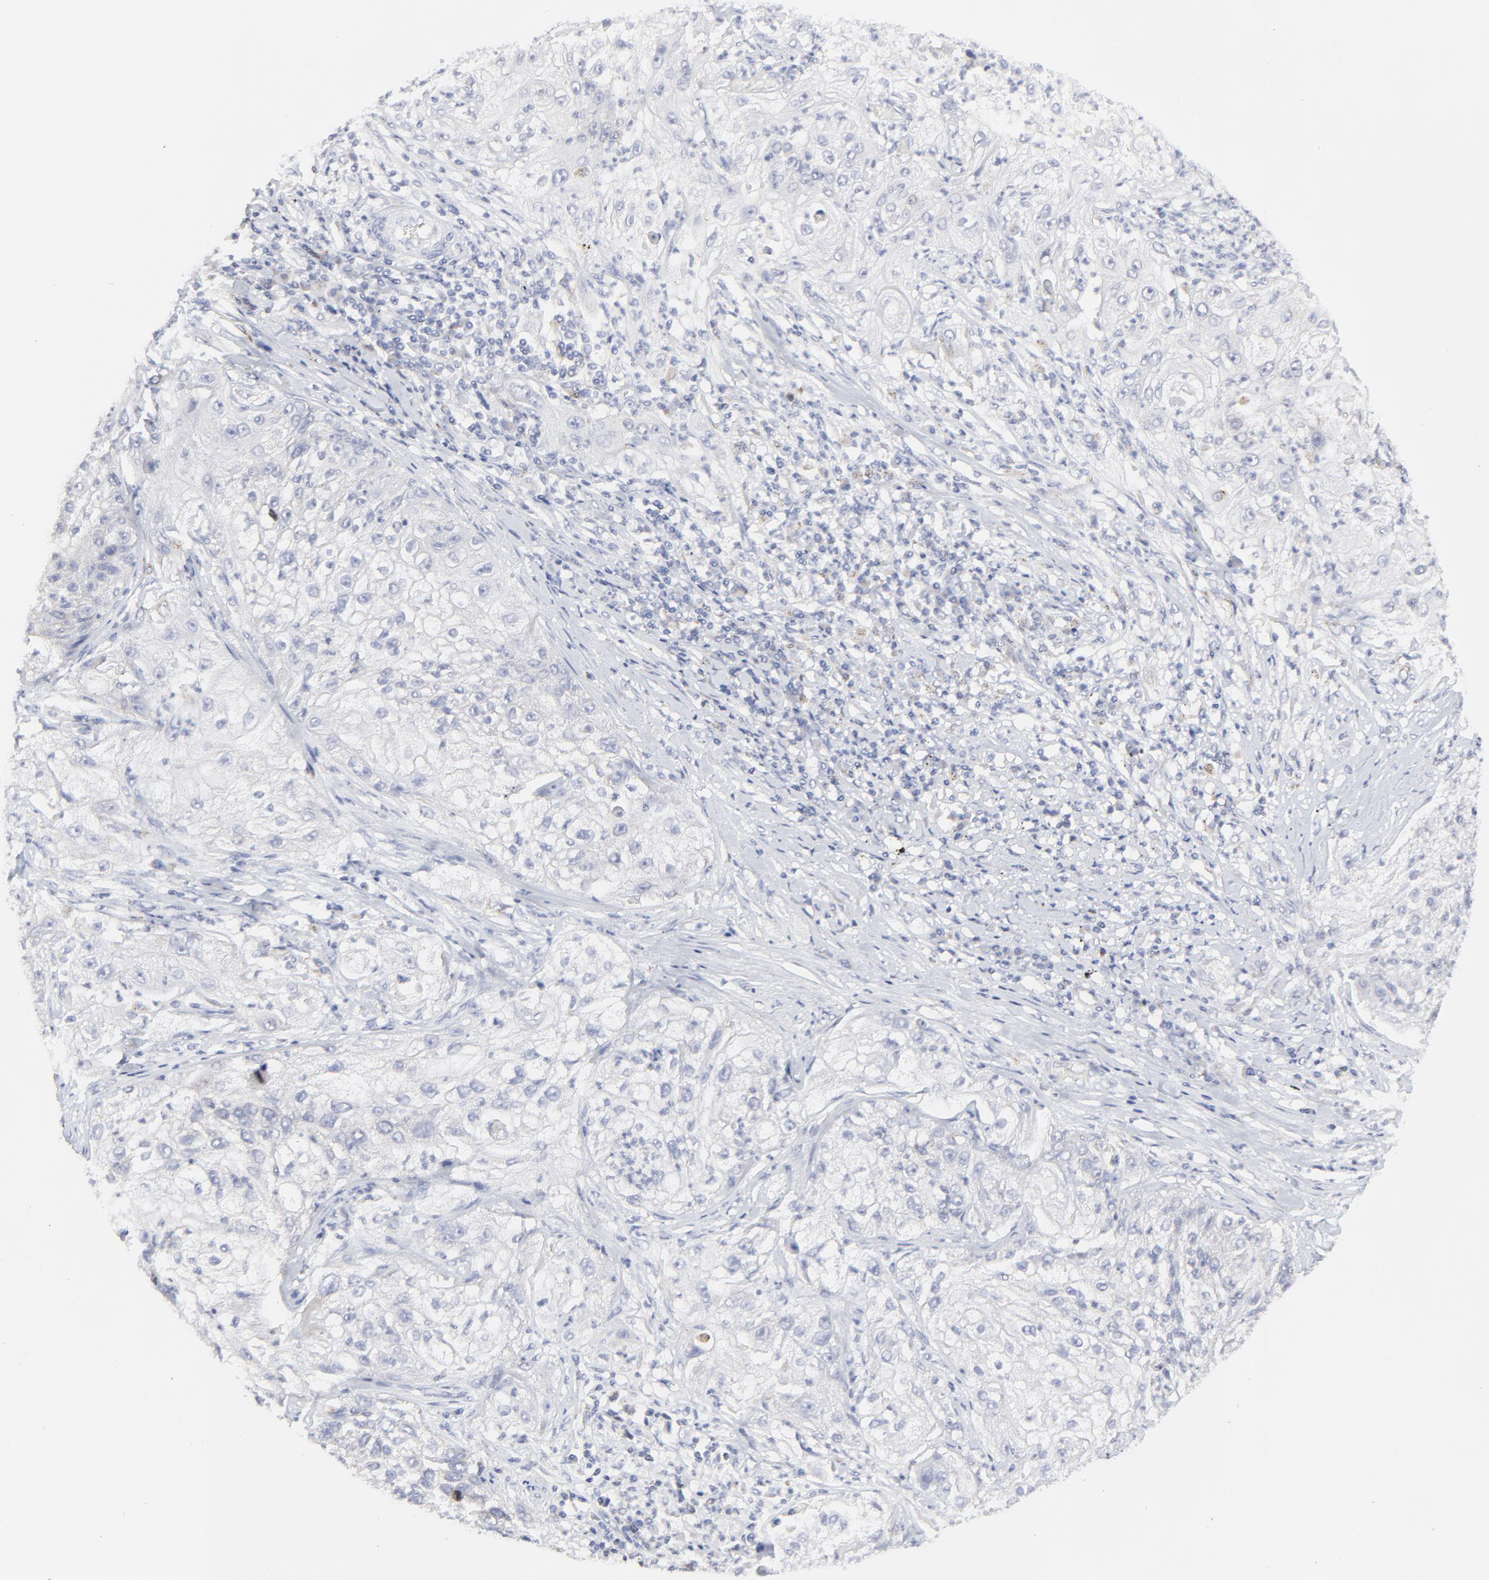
{"staining": {"intensity": "negative", "quantity": "none", "location": "none"}, "tissue": "lung cancer", "cell_type": "Tumor cells", "image_type": "cancer", "snomed": [{"axis": "morphology", "description": "Inflammation, NOS"}, {"axis": "morphology", "description": "Squamous cell carcinoma, NOS"}, {"axis": "topography", "description": "Lymph node"}, {"axis": "topography", "description": "Soft tissue"}, {"axis": "topography", "description": "Lung"}], "caption": "The IHC photomicrograph has no significant expression in tumor cells of lung cancer tissue.", "gene": "NCAPH", "patient": {"sex": "male", "age": 66}}